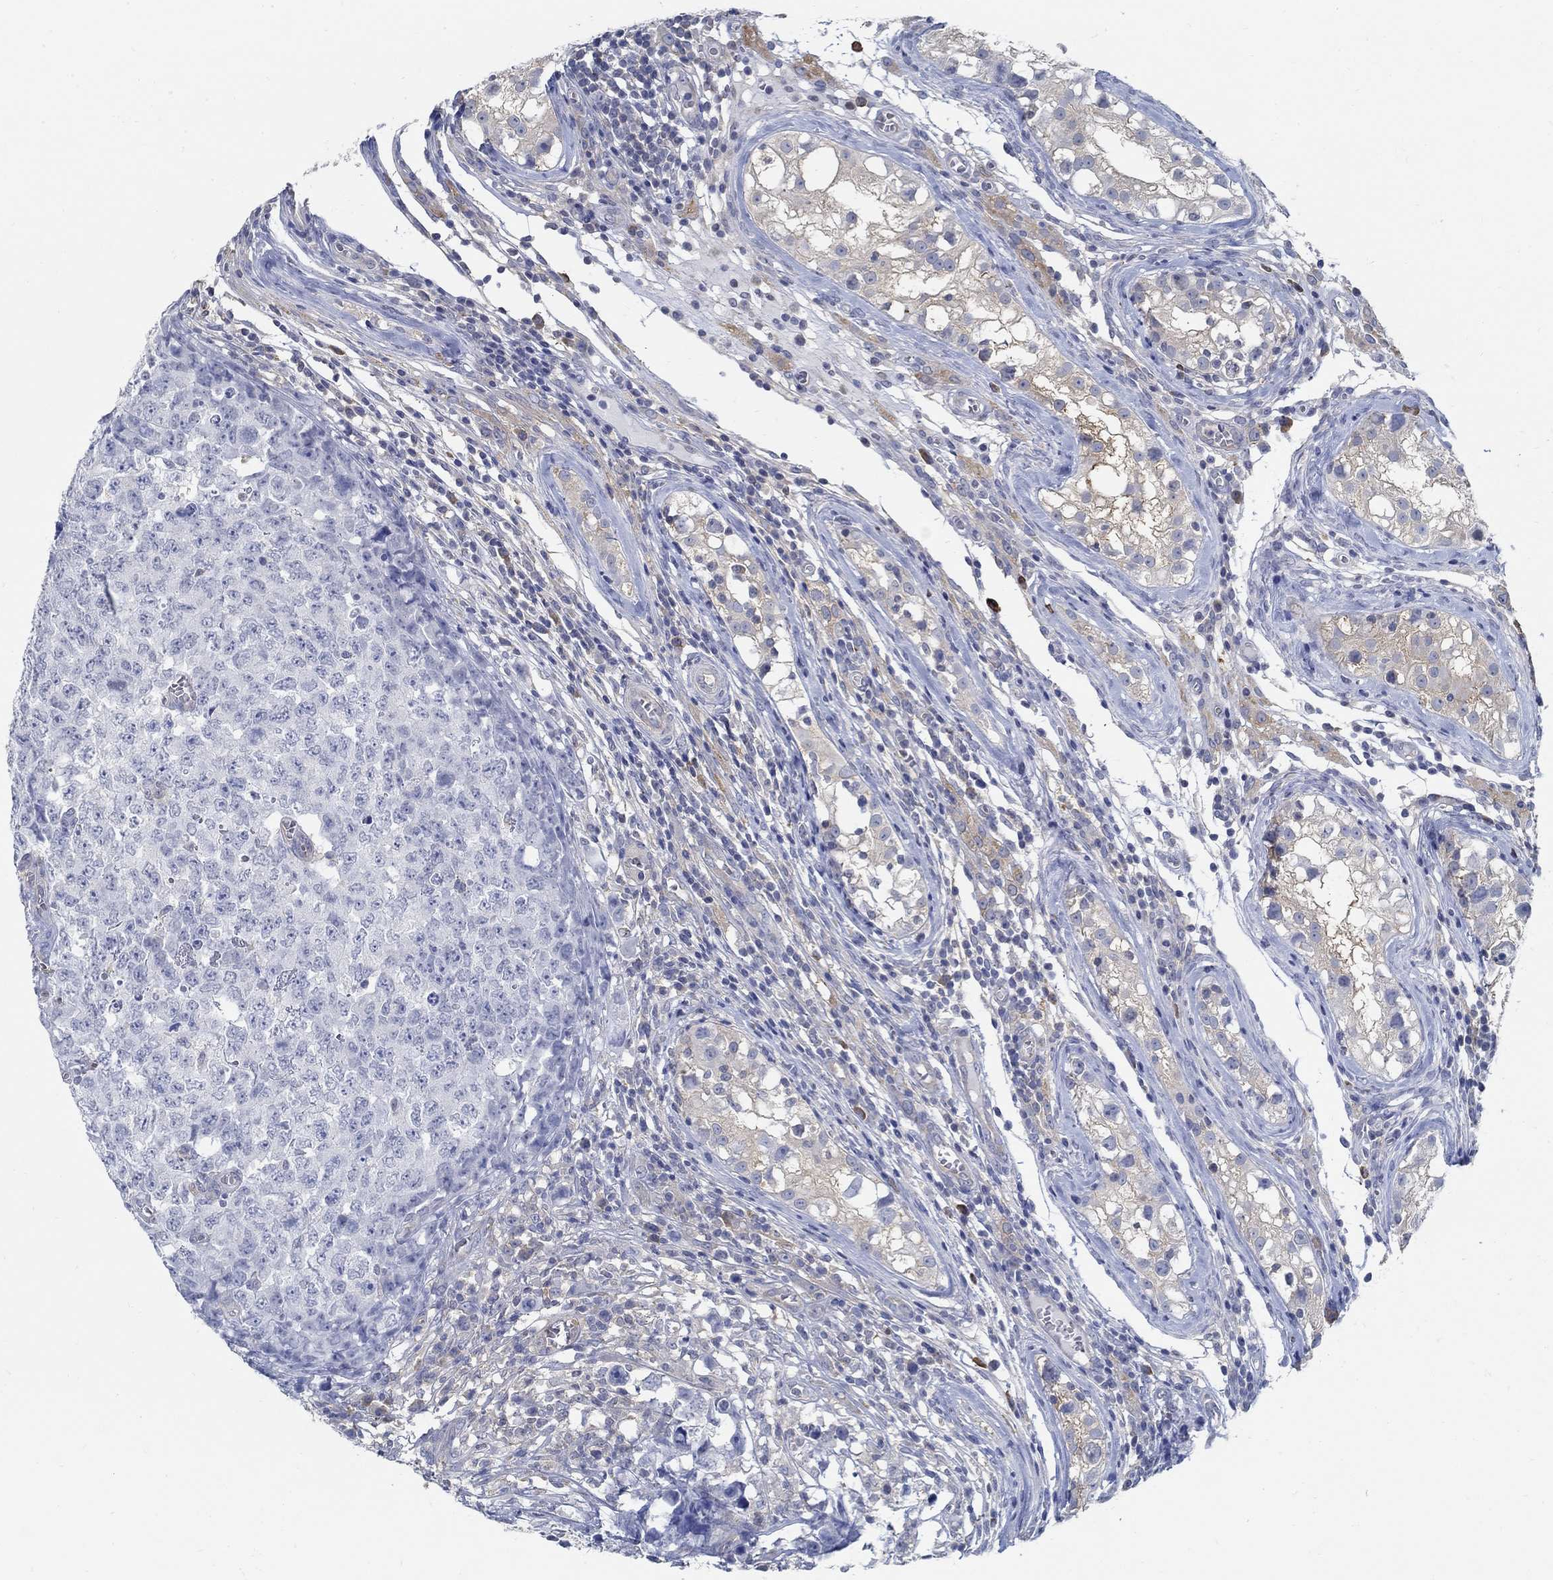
{"staining": {"intensity": "negative", "quantity": "none", "location": "none"}, "tissue": "testis cancer", "cell_type": "Tumor cells", "image_type": "cancer", "snomed": [{"axis": "morphology", "description": "Carcinoma, Embryonal, NOS"}, {"axis": "topography", "description": "Testis"}], "caption": "Immunohistochemistry (IHC) histopathology image of human testis cancer (embryonal carcinoma) stained for a protein (brown), which demonstrates no expression in tumor cells. The staining was performed using DAB to visualize the protein expression in brown, while the nuclei were stained in blue with hematoxylin (Magnification: 20x).", "gene": "PCDH11X", "patient": {"sex": "male", "age": 23}}